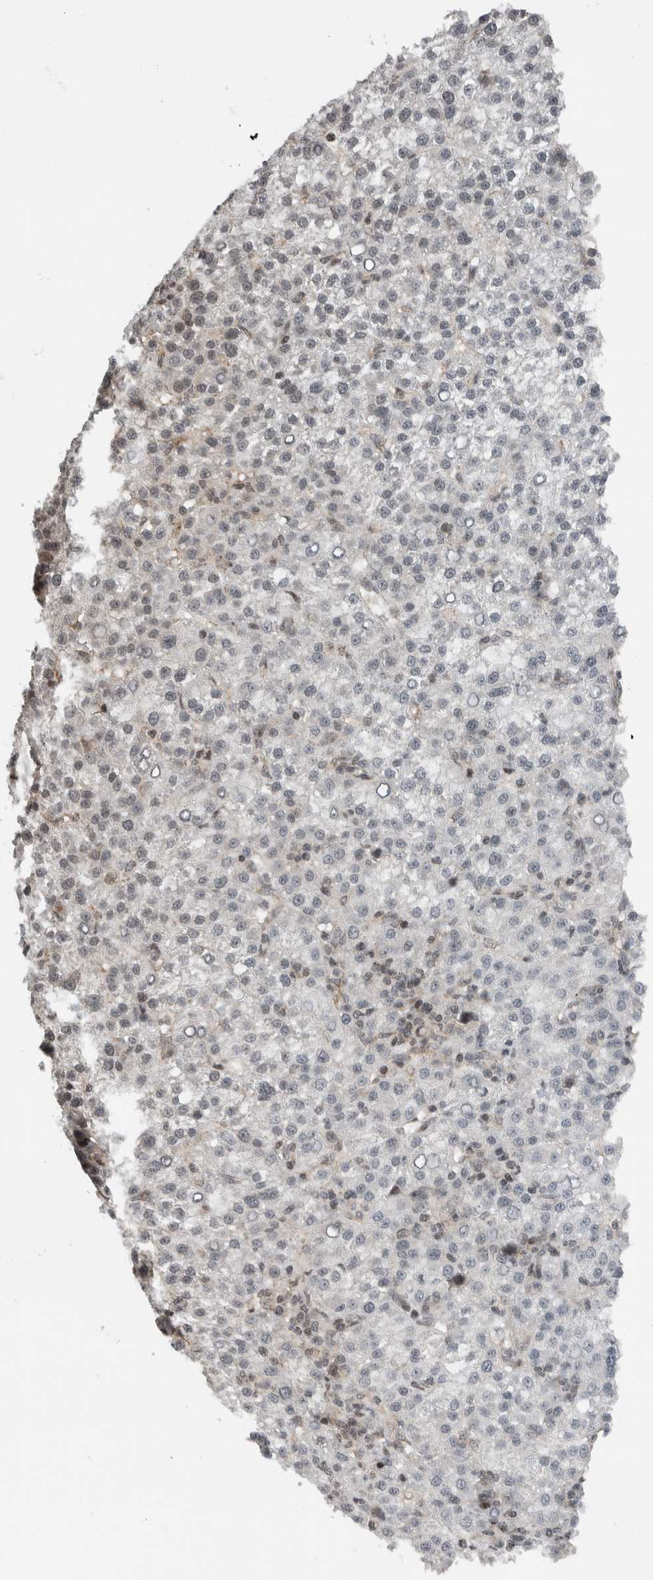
{"staining": {"intensity": "weak", "quantity": "<25%", "location": "nuclear"}, "tissue": "liver cancer", "cell_type": "Tumor cells", "image_type": "cancer", "snomed": [{"axis": "morphology", "description": "Carcinoma, Hepatocellular, NOS"}, {"axis": "topography", "description": "Liver"}], "caption": "High magnification brightfield microscopy of hepatocellular carcinoma (liver) stained with DAB (brown) and counterstained with hematoxylin (blue): tumor cells show no significant expression. (Brightfield microscopy of DAB immunohistochemistry (IHC) at high magnification).", "gene": "NPLOC4", "patient": {"sex": "female", "age": 58}}